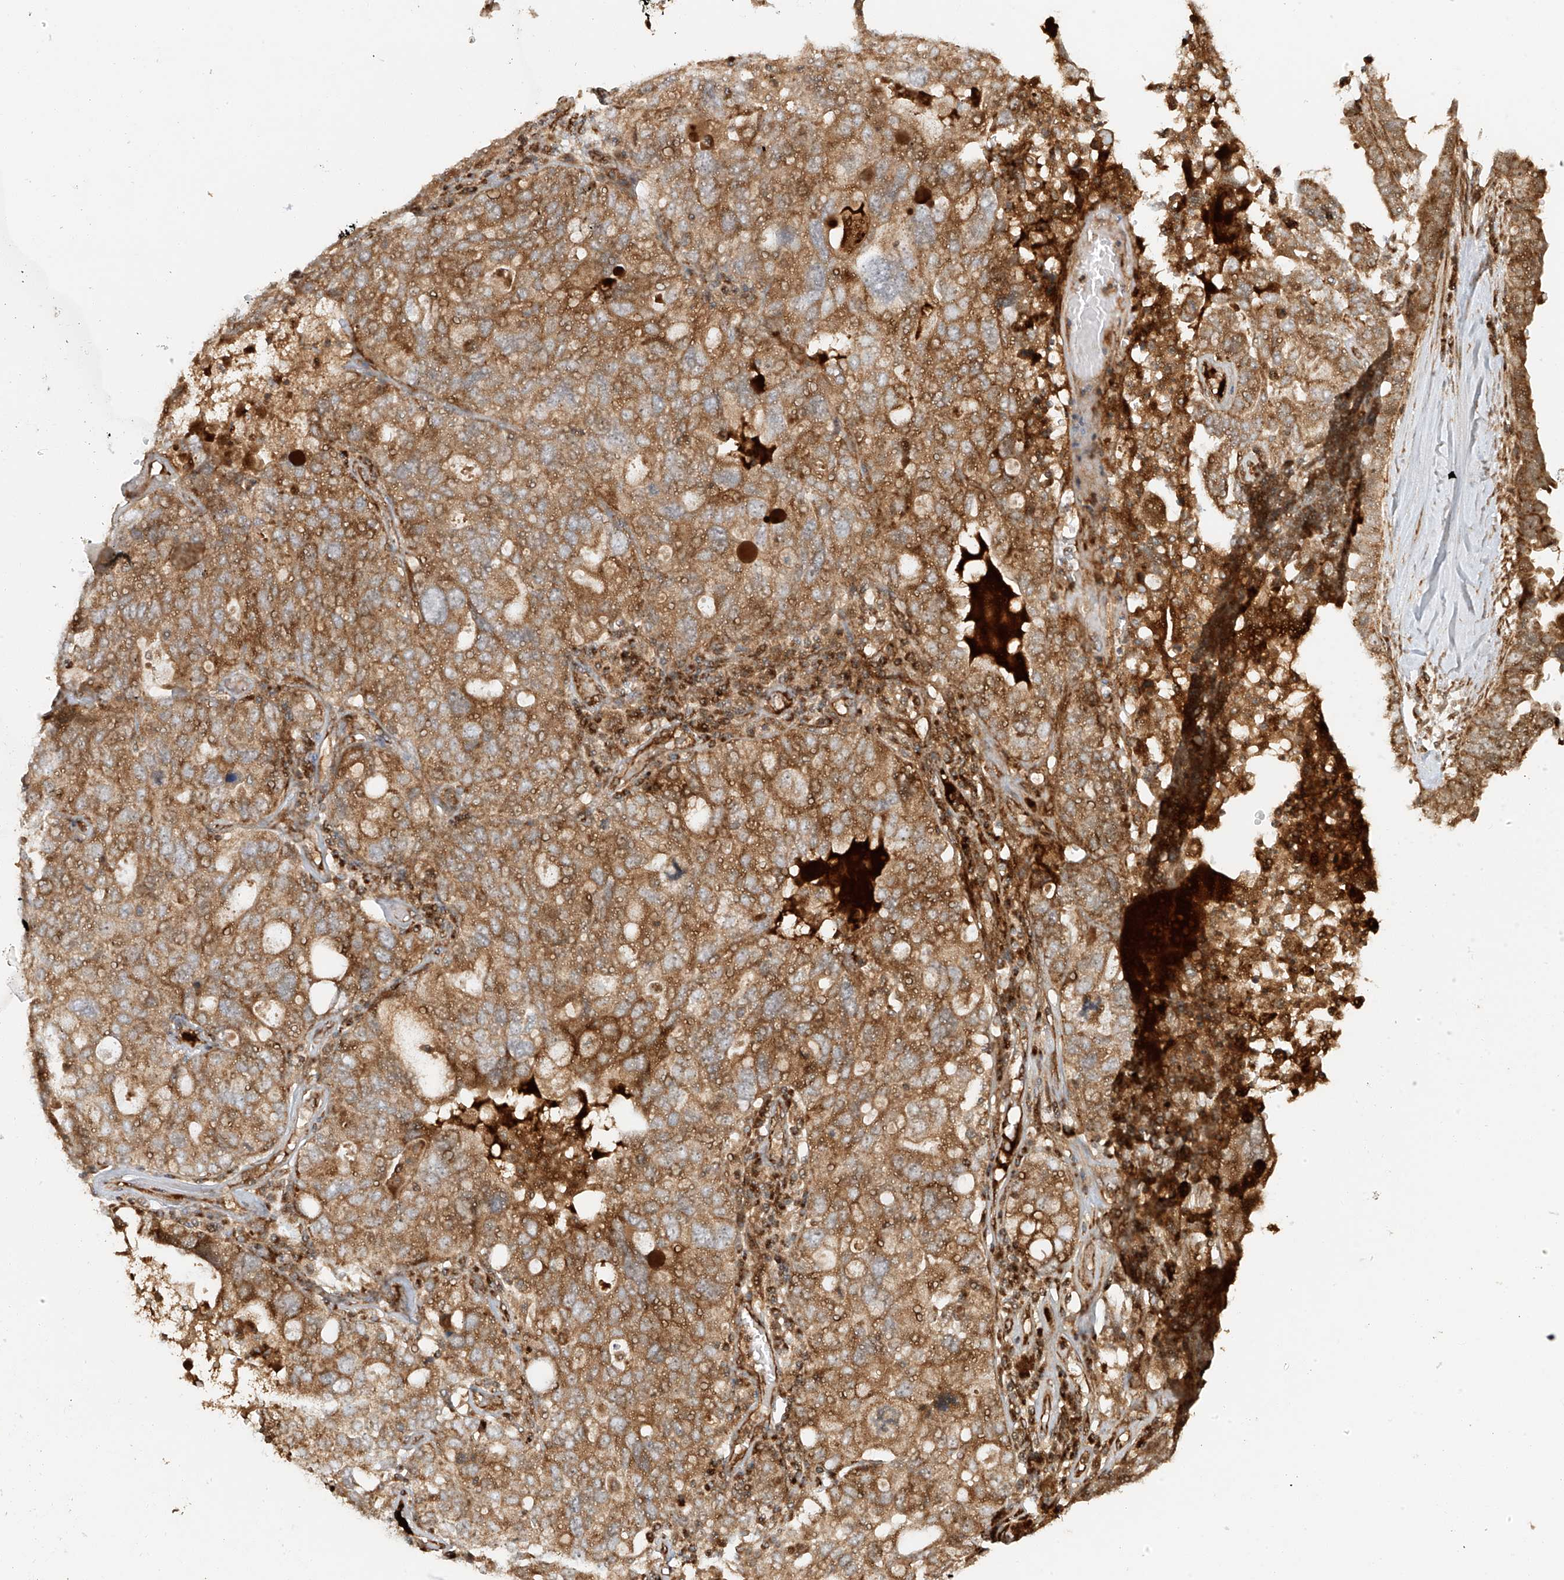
{"staining": {"intensity": "strong", "quantity": ">75%", "location": "cytoplasmic/membranous"}, "tissue": "ovarian cancer", "cell_type": "Tumor cells", "image_type": "cancer", "snomed": [{"axis": "morphology", "description": "Carcinoma, endometroid"}, {"axis": "topography", "description": "Ovary"}], "caption": "Tumor cells reveal strong cytoplasmic/membranous expression in approximately >75% of cells in endometroid carcinoma (ovarian). Immunohistochemistry (ihc) stains the protein of interest in brown and the nuclei are stained blue.", "gene": "MIPEP", "patient": {"sex": "female", "age": 62}}